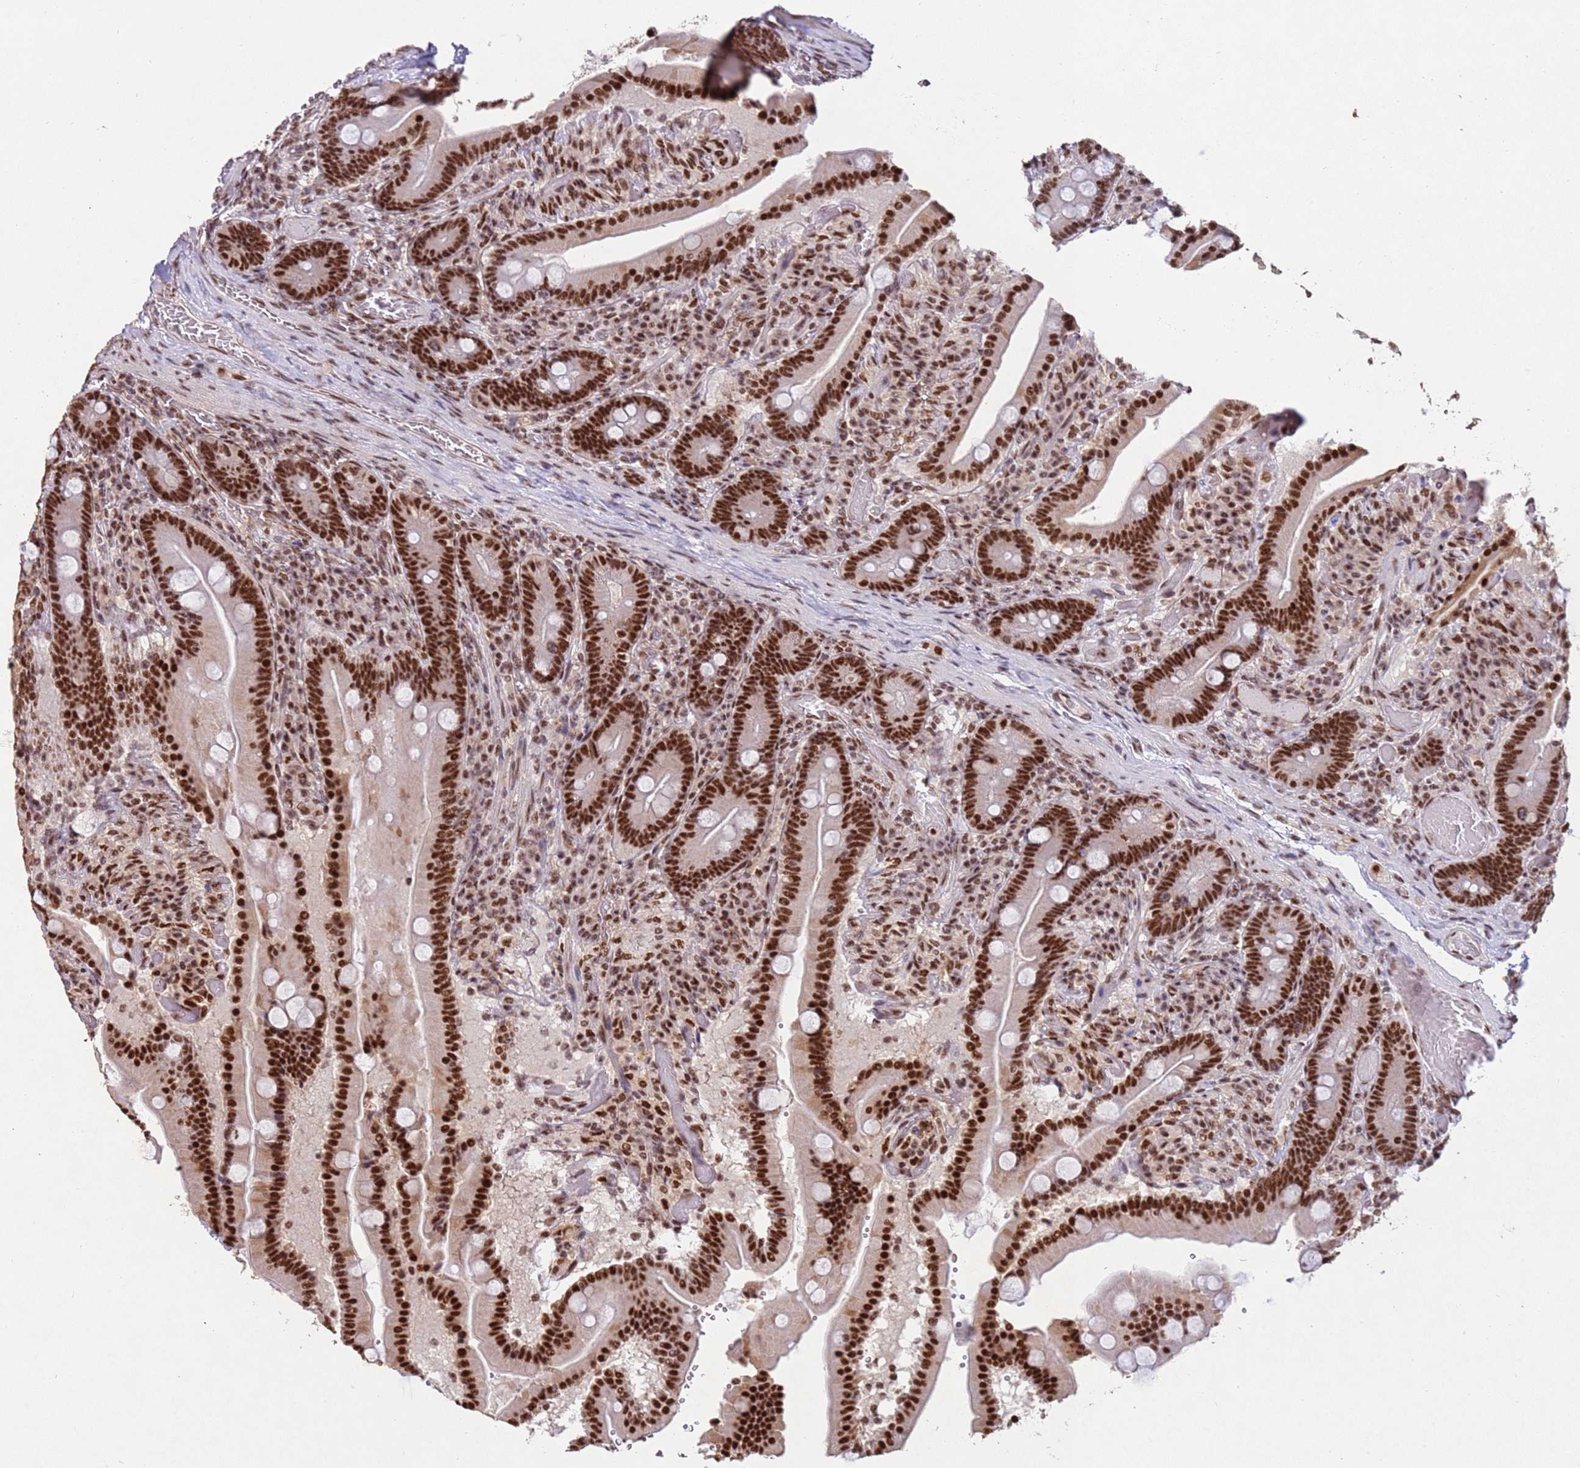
{"staining": {"intensity": "strong", "quantity": ">75%", "location": "nuclear"}, "tissue": "duodenum", "cell_type": "Glandular cells", "image_type": "normal", "snomed": [{"axis": "morphology", "description": "Normal tissue, NOS"}, {"axis": "topography", "description": "Duodenum"}], "caption": "Duodenum stained with immunohistochemistry reveals strong nuclear expression in about >75% of glandular cells.", "gene": "ESF1", "patient": {"sex": "female", "age": 62}}